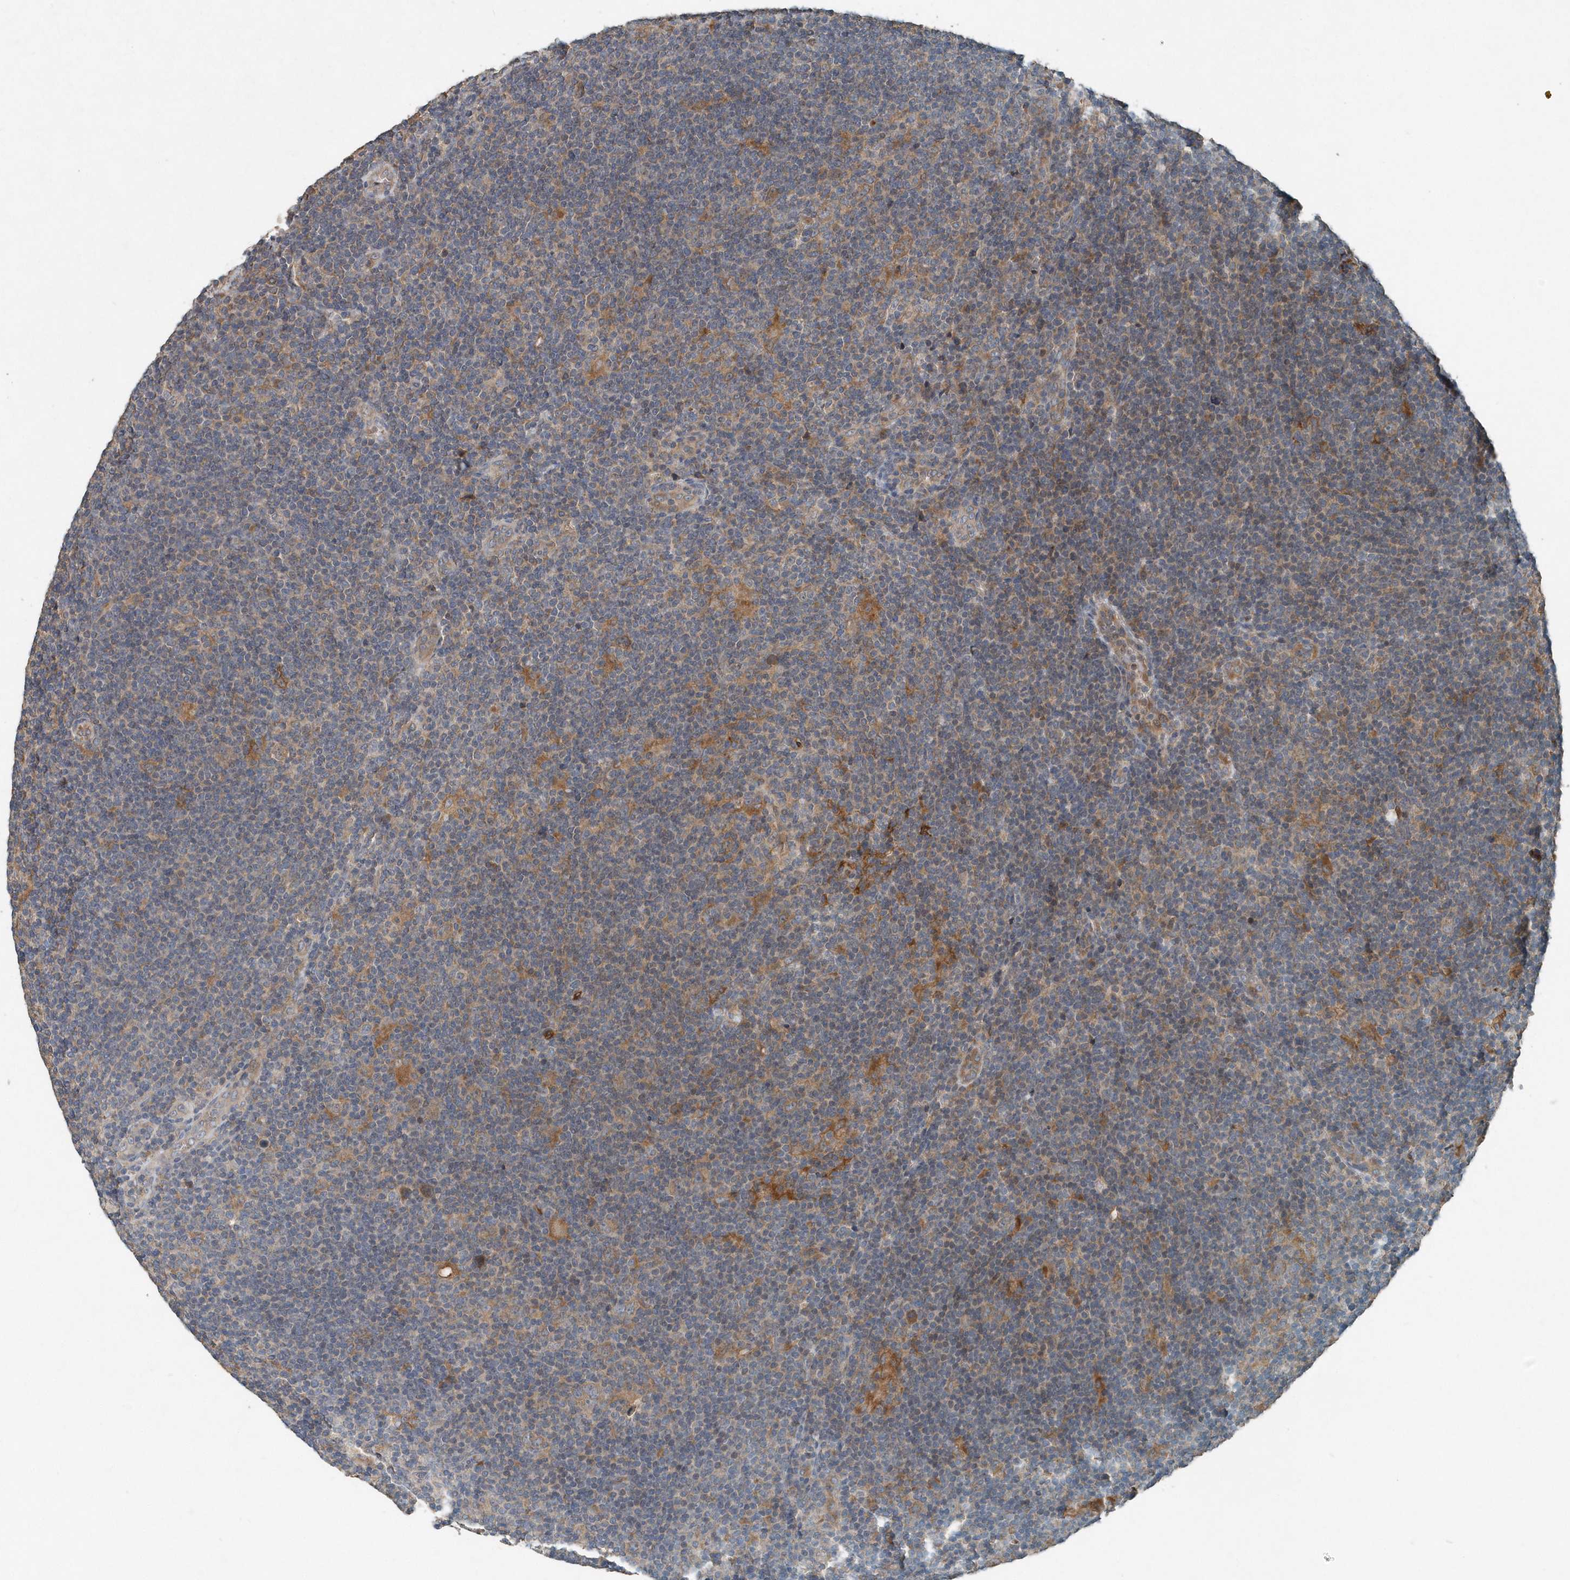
{"staining": {"intensity": "negative", "quantity": "none", "location": "none"}, "tissue": "lymphoma", "cell_type": "Tumor cells", "image_type": "cancer", "snomed": [{"axis": "morphology", "description": "Hodgkin's disease, NOS"}, {"axis": "topography", "description": "Lymph node"}], "caption": "Tumor cells are negative for brown protein staining in lymphoma. (DAB (3,3'-diaminobenzidine) immunohistochemistry with hematoxylin counter stain).", "gene": "SCFD2", "patient": {"sex": "female", "age": 57}}